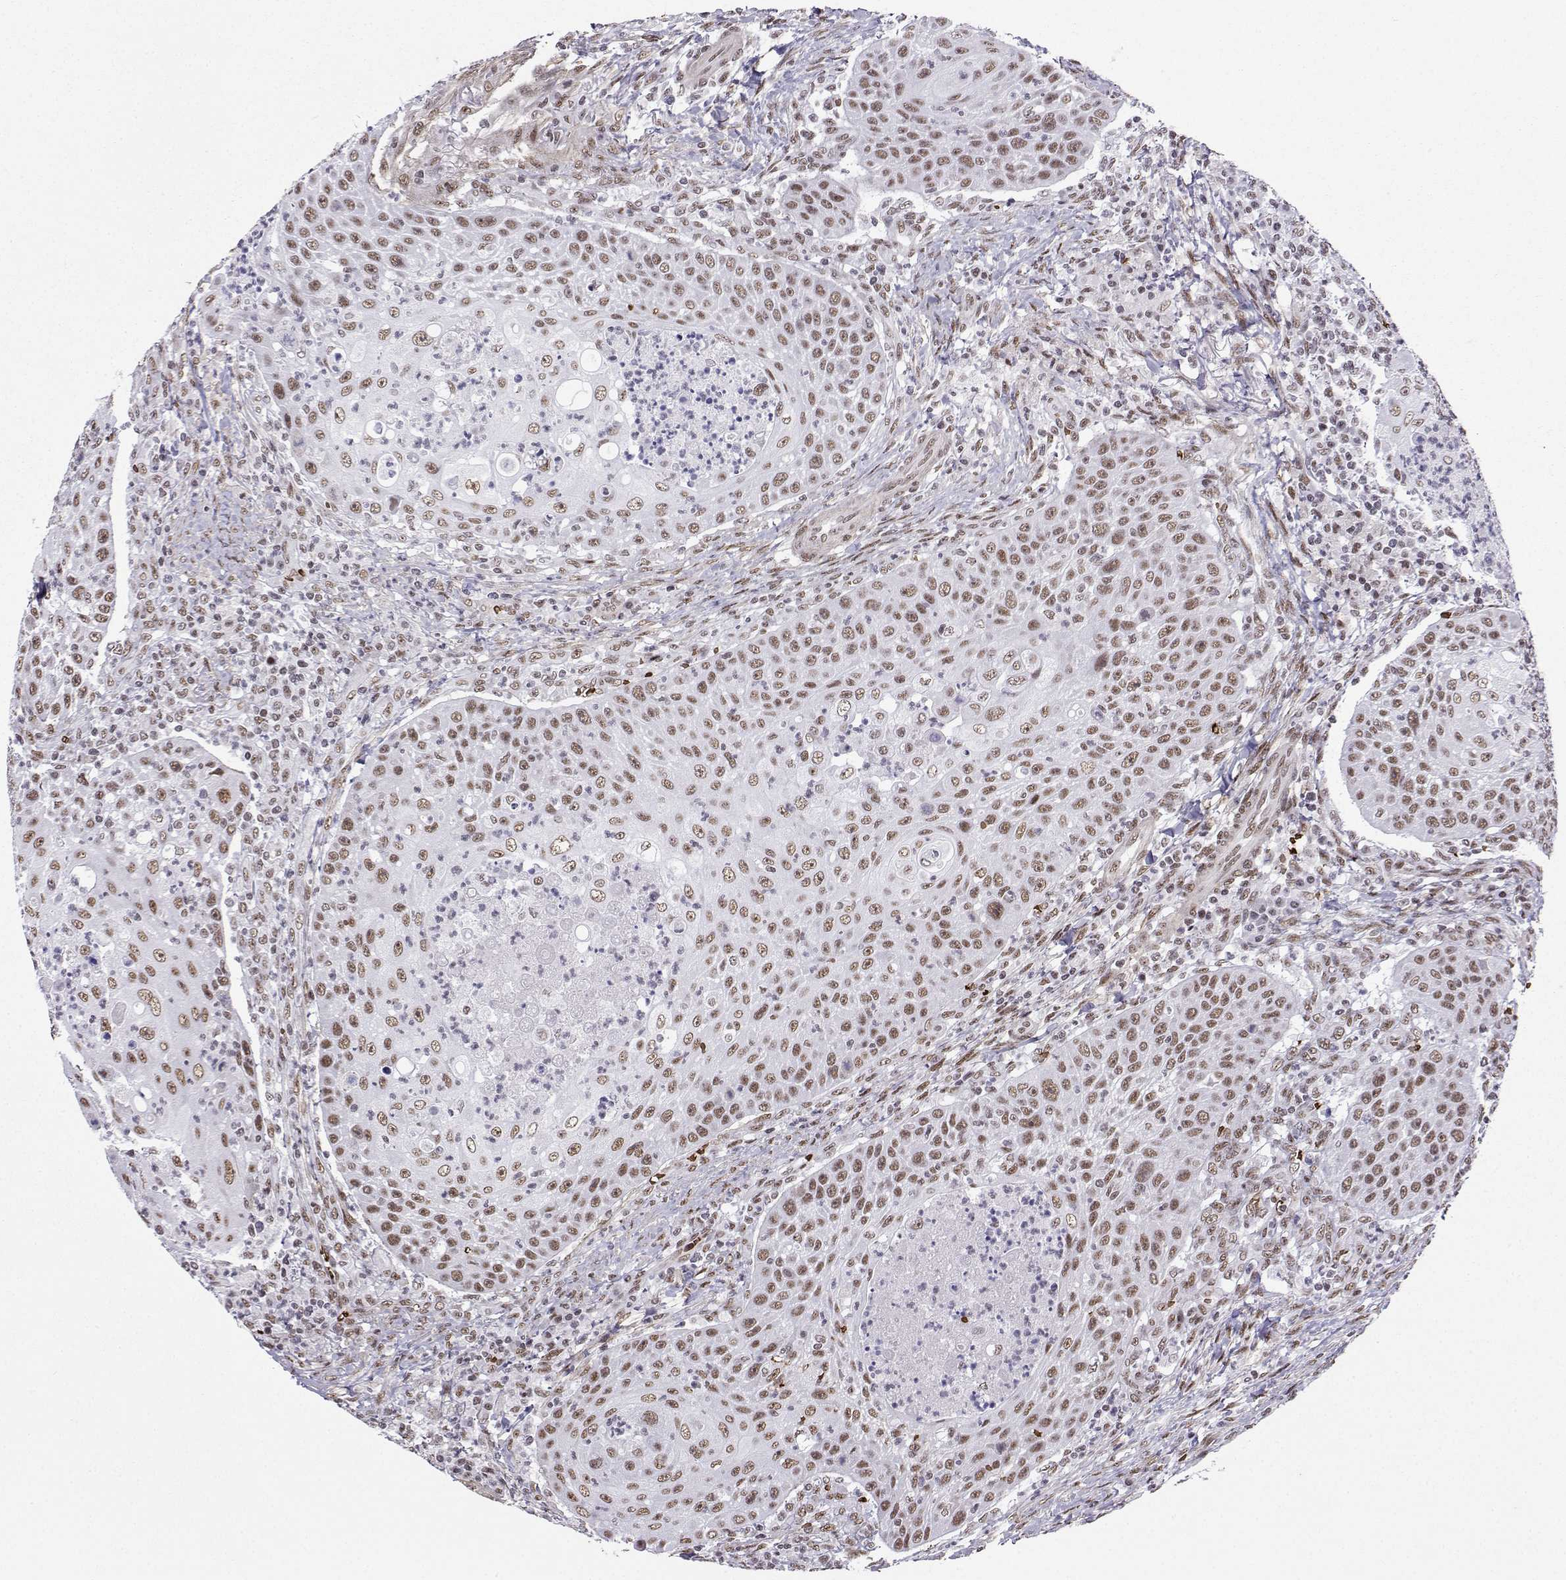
{"staining": {"intensity": "moderate", "quantity": ">75%", "location": "nuclear"}, "tissue": "head and neck cancer", "cell_type": "Tumor cells", "image_type": "cancer", "snomed": [{"axis": "morphology", "description": "Squamous cell carcinoma, NOS"}, {"axis": "topography", "description": "Head-Neck"}], "caption": "Head and neck squamous cell carcinoma was stained to show a protein in brown. There is medium levels of moderate nuclear positivity in approximately >75% of tumor cells.", "gene": "CCNK", "patient": {"sex": "male", "age": 69}}